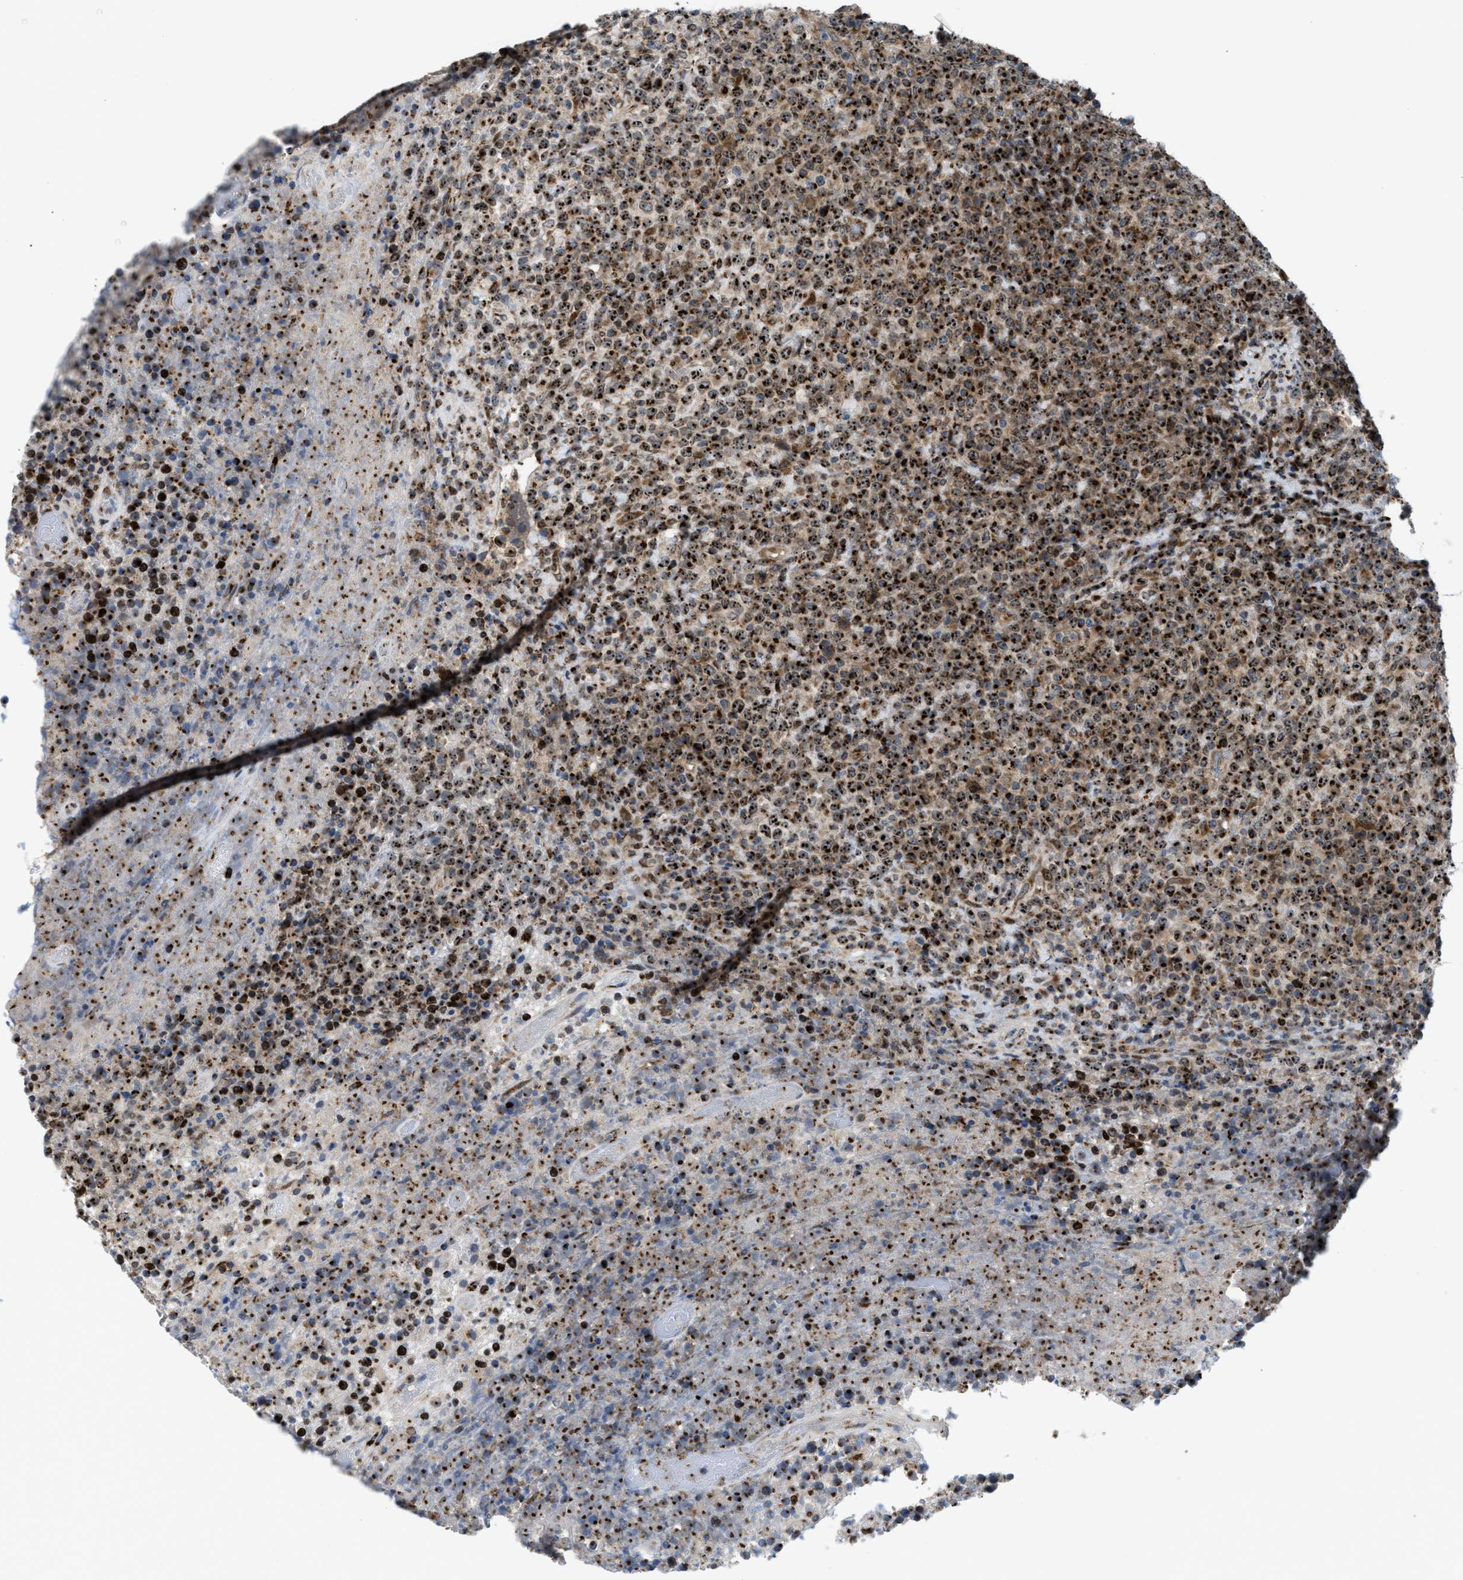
{"staining": {"intensity": "strong", "quantity": ">75%", "location": "cytoplasmic/membranous,nuclear"}, "tissue": "lymphoma", "cell_type": "Tumor cells", "image_type": "cancer", "snomed": [{"axis": "morphology", "description": "Malignant lymphoma, non-Hodgkin's type, High grade"}, {"axis": "topography", "description": "Lymph node"}], "caption": "The micrograph exhibits immunohistochemical staining of high-grade malignant lymphoma, non-Hodgkin's type. There is strong cytoplasmic/membranous and nuclear expression is appreciated in approximately >75% of tumor cells.", "gene": "SLC38A10", "patient": {"sex": "male", "age": 13}}